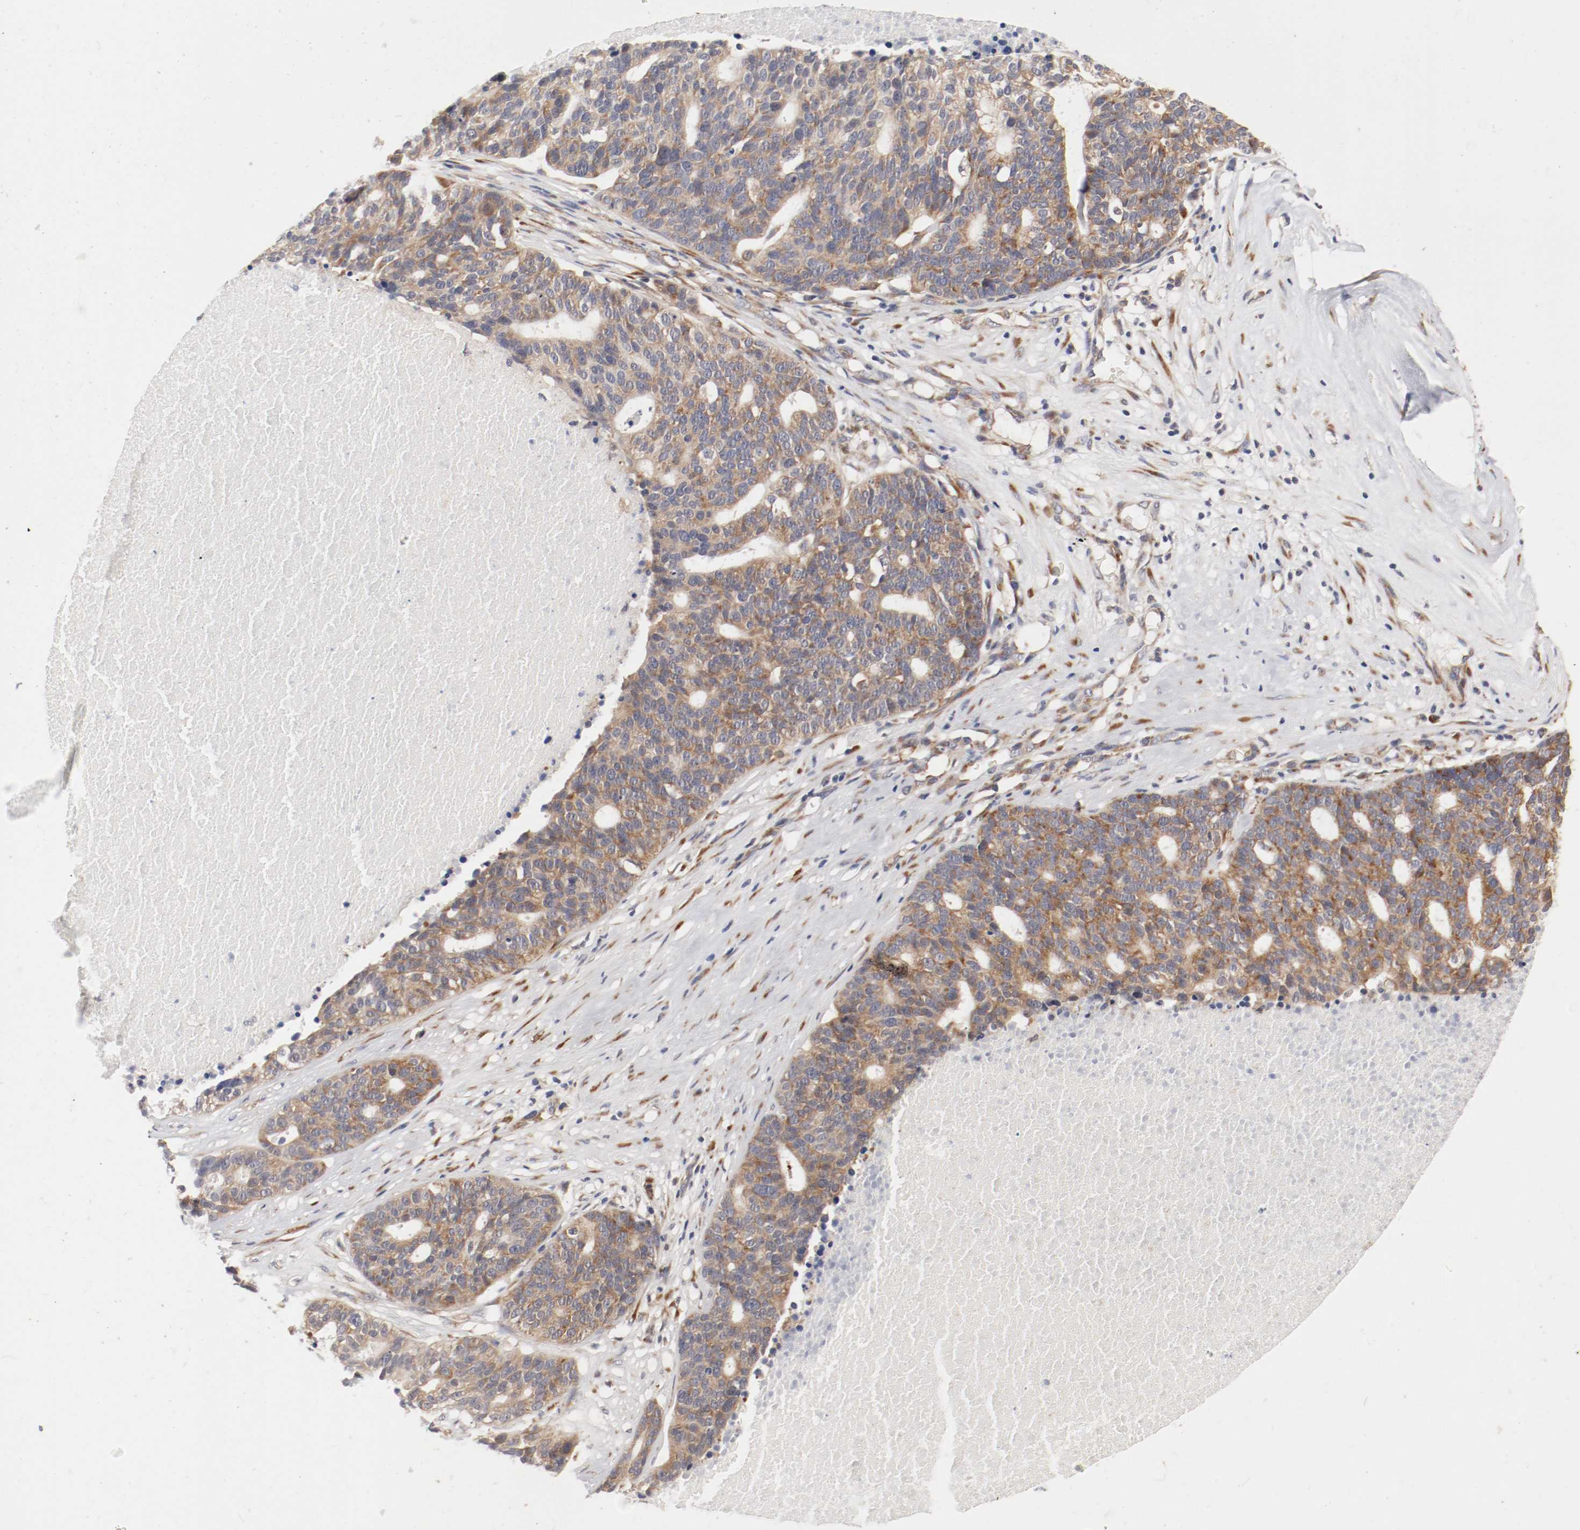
{"staining": {"intensity": "weak", "quantity": ">75%", "location": "cytoplasmic/membranous"}, "tissue": "ovarian cancer", "cell_type": "Tumor cells", "image_type": "cancer", "snomed": [{"axis": "morphology", "description": "Cystadenocarcinoma, serous, NOS"}, {"axis": "topography", "description": "Ovary"}], "caption": "A brown stain labels weak cytoplasmic/membranous staining of a protein in serous cystadenocarcinoma (ovarian) tumor cells. Nuclei are stained in blue.", "gene": "FKBP3", "patient": {"sex": "female", "age": 59}}